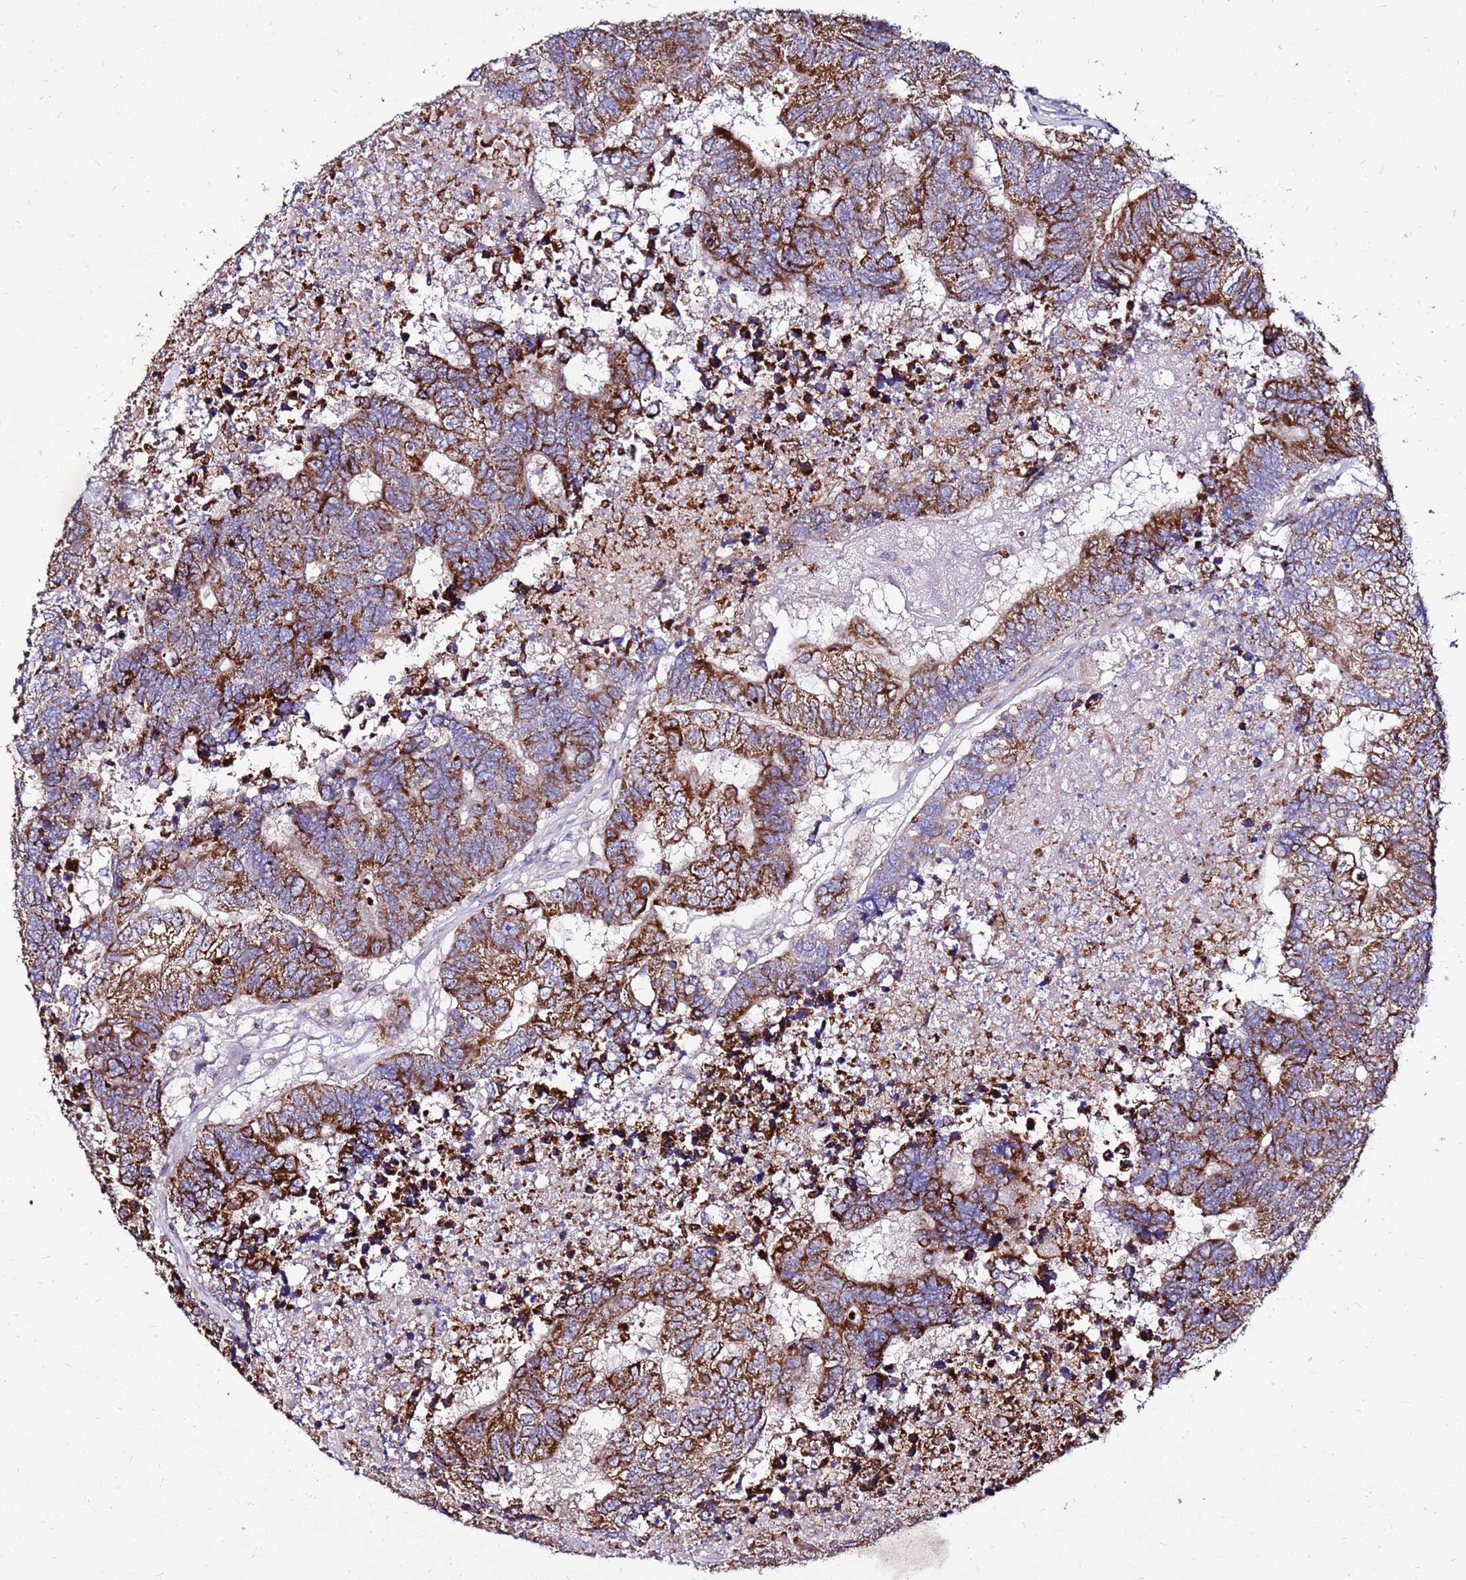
{"staining": {"intensity": "strong", "quantity": "25%-75%", "location": "cytoplasmic/membranous"}, "tissue": "colorectal cancer", "cell_type": "Tumor cells", "image_type": "cancer", "snomed": [{"axis": "morphology", "description": "Adenocarcinoma, NOS"}, {"axis": "topography", "description": "Colon"}], "caption": "This histopathology image reveals colorectal adenocarcinoma stained with immunohistochemistry (IHC) to label a protein in brown. The cytoplasmic/membranous of tumor cells show strong positivity for the protein. Nuclei are counter-stained blue.", "gene": "SPSB3", "patient": {"sex": "female", "age": 48}}